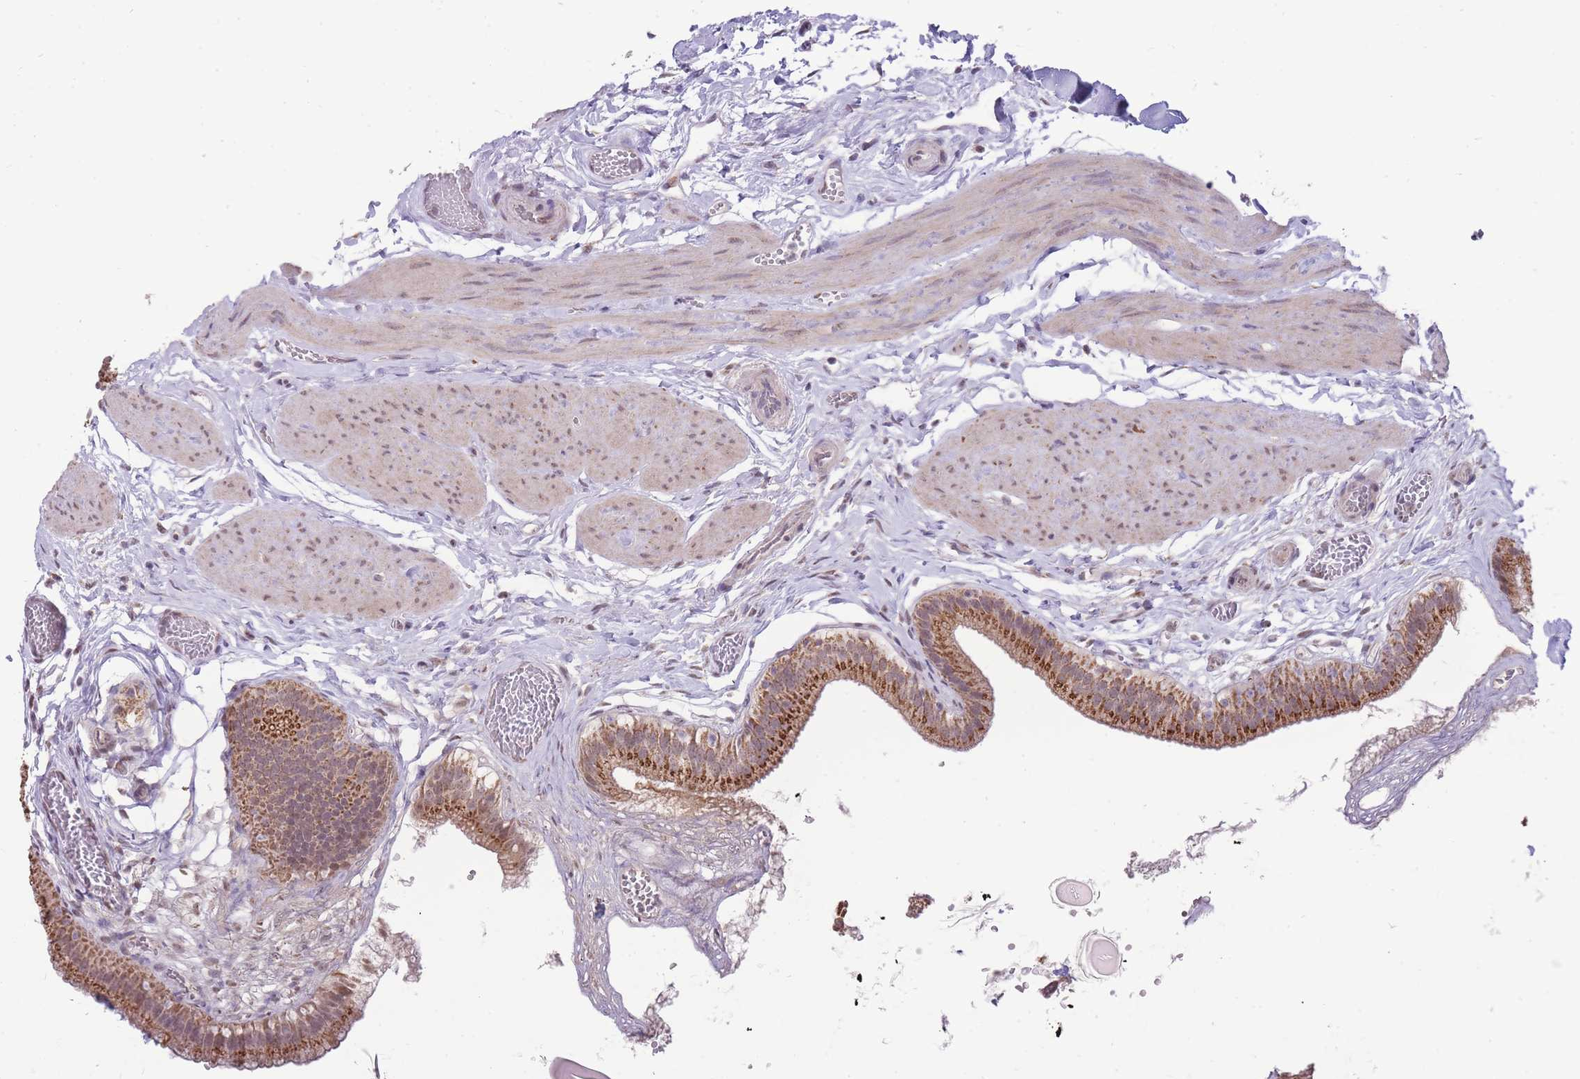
{"staining": {"intensity": "strong", "quantity": ">75%", "location": "cytoplasmic/membranous"}, "tissue": "gallbladder", "cell_type": "Glandular cells", "image_type": "normal", "snomed": [{"axis": "morphology", "description": "Normal tissue, NOS"}, {"axis": "topography", "description": "Gallbladder"}], "caption": "A high-resolution photomicrograph shows immunohistochemistry (IHC) staining of benign gallbladder, which demonstrates strong cytoplasmic/membranous expression in approximately >75% of glandular cells. (DAB (3,3'-diaminobenzidine) IHC with brightfield microscopy, high magnification).", "gene": "NELL1", "patient": {"sex": "female", "age": 54}}